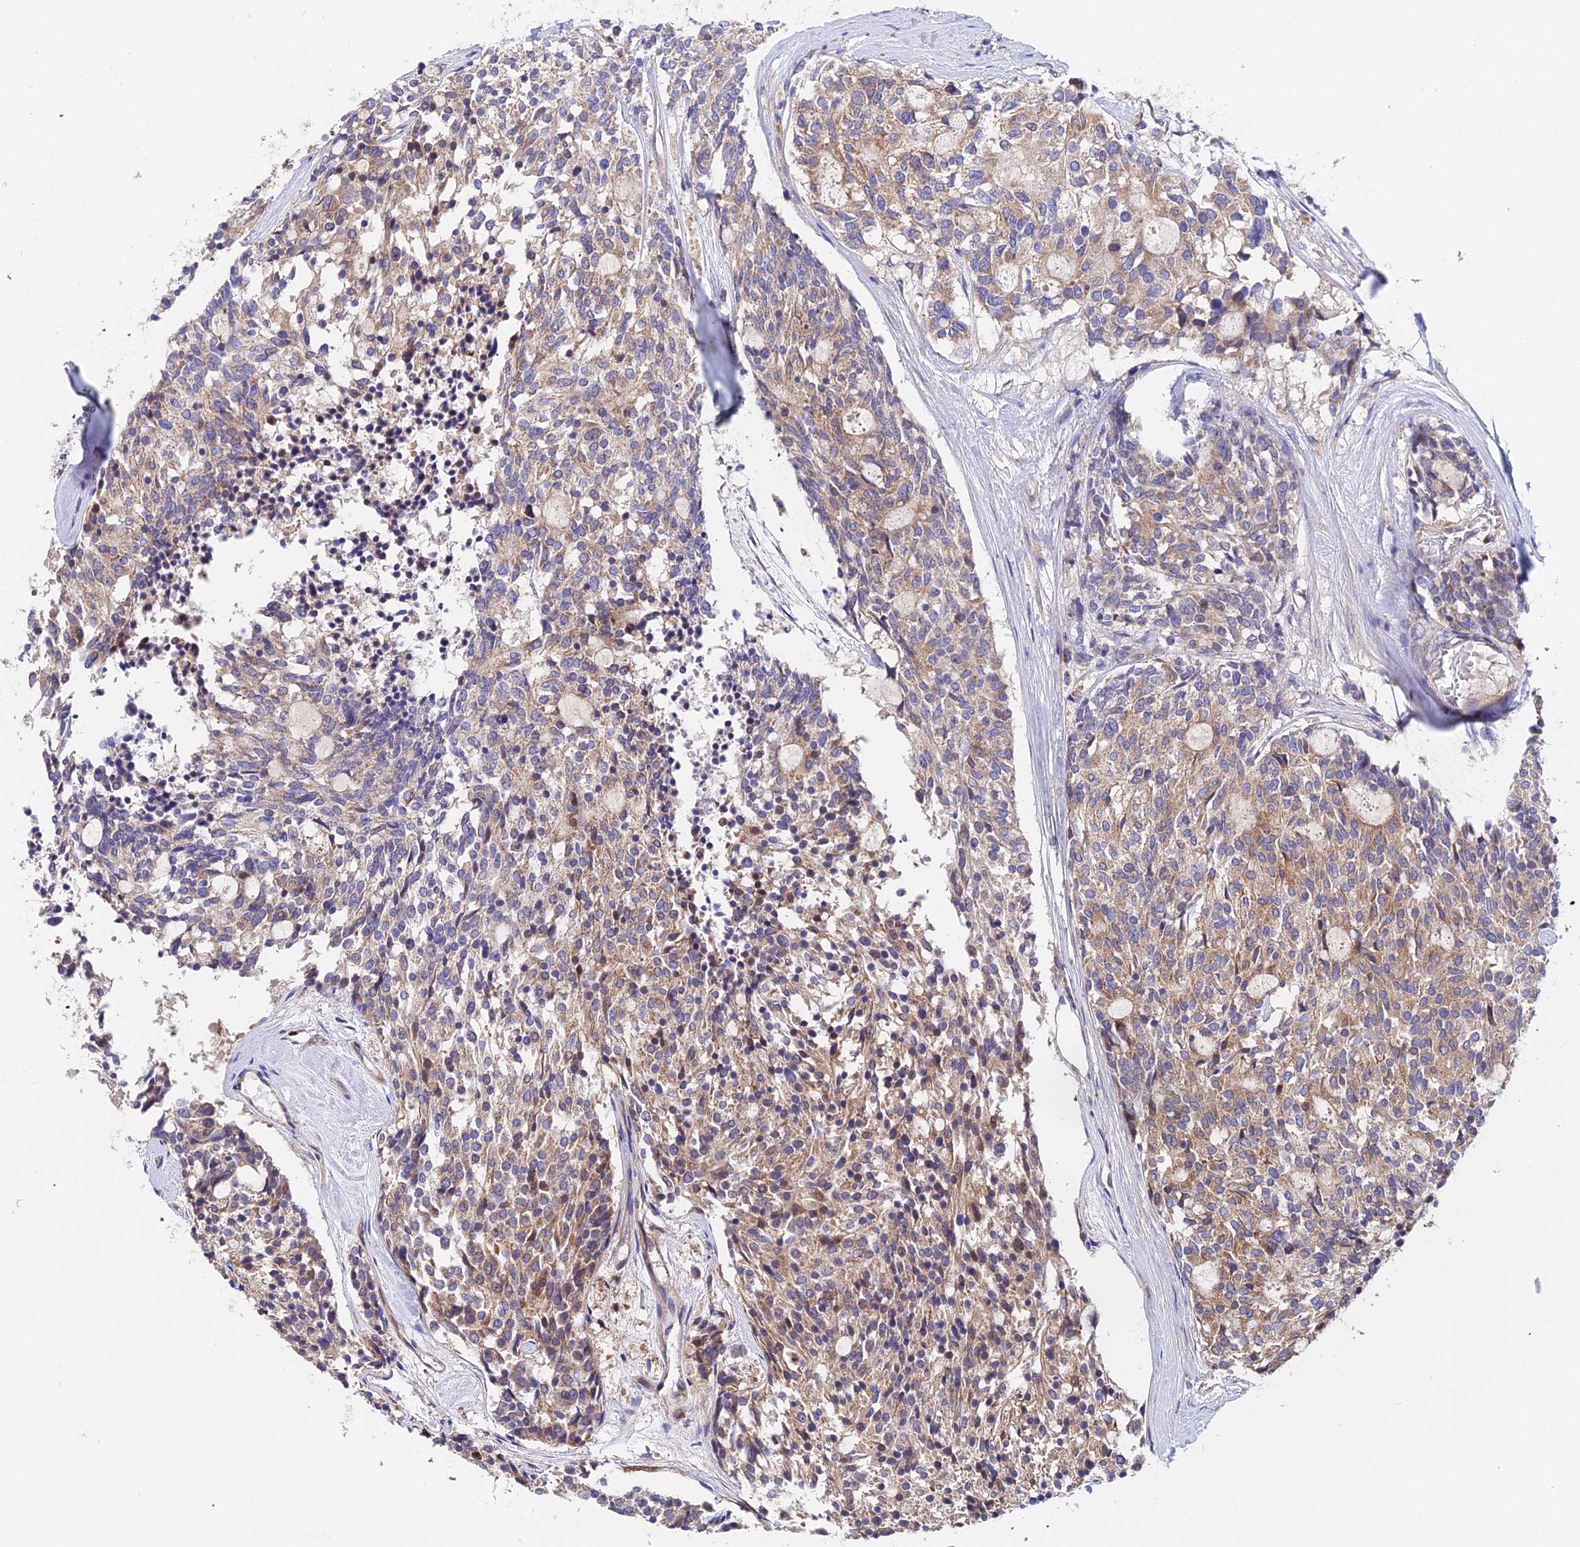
{"staining": {"intensity": "moderate", "quantity": "25%-75%", "location": "cytoplasmic/membranous"}, "tissue": "carcinoid", "cell_type": "Tumor cells", "image_type": "cancer", "snomed": [{"axis": "morphology", "description": "Carcinoid, malignant, NOS"}, {"axis": "topography", "description": "Pancreas"}], "caption": "A photomicrograph of human carcinoid stained for a protein exhibits moderate cytoplasmic/membranous brown staining in tumor cells. (Stains: DAB (3,3'-diaminobenzidine) in brown, nuclei in blue, Microscopy: brightfield microscopy at high magnification).", "gene": "CDC37L1", "patient": {"sex": "female", "age": 54}}